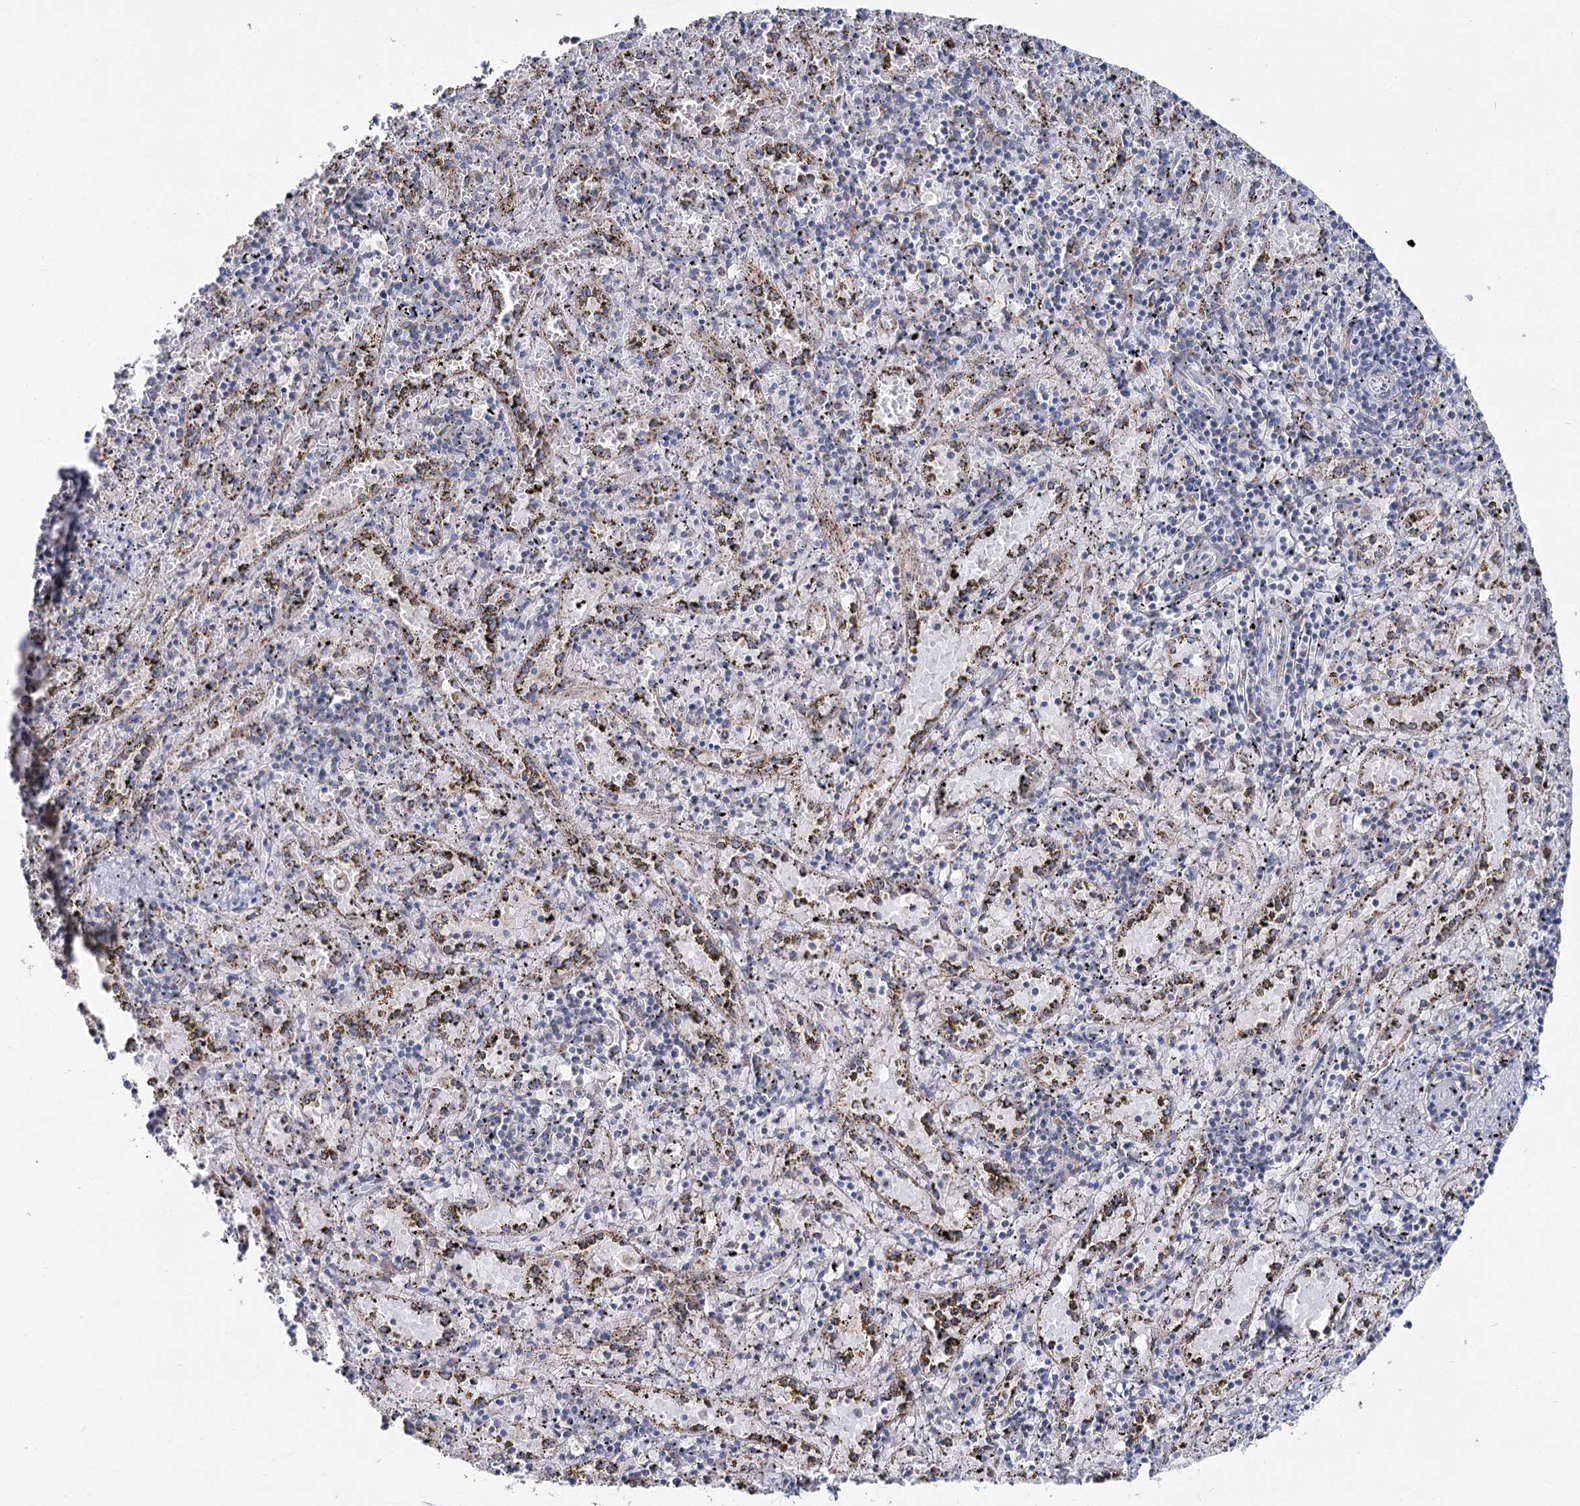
{"staining": {"intensity": "negative", "quantity": "none", "location": "none"}, "tissue": "spleen", "cell_type": "Cells in red pulp", "image_type": "normal", "snomed": [{"axis": "morphology", "description": "Normal tissue, NOS"}, {"axis": "topography", "description": "Spleen"}], "caption": "Normal spleen was stained to show a protein in brown. There is no significant positivity in cells in red pulp. (DAB (3,3'-diaminobenzidine) IHC visualized using brightfield microscopy, high magnification).", "gene": "THUMPD3", "patient": {"sex": "male", "age": 11}}